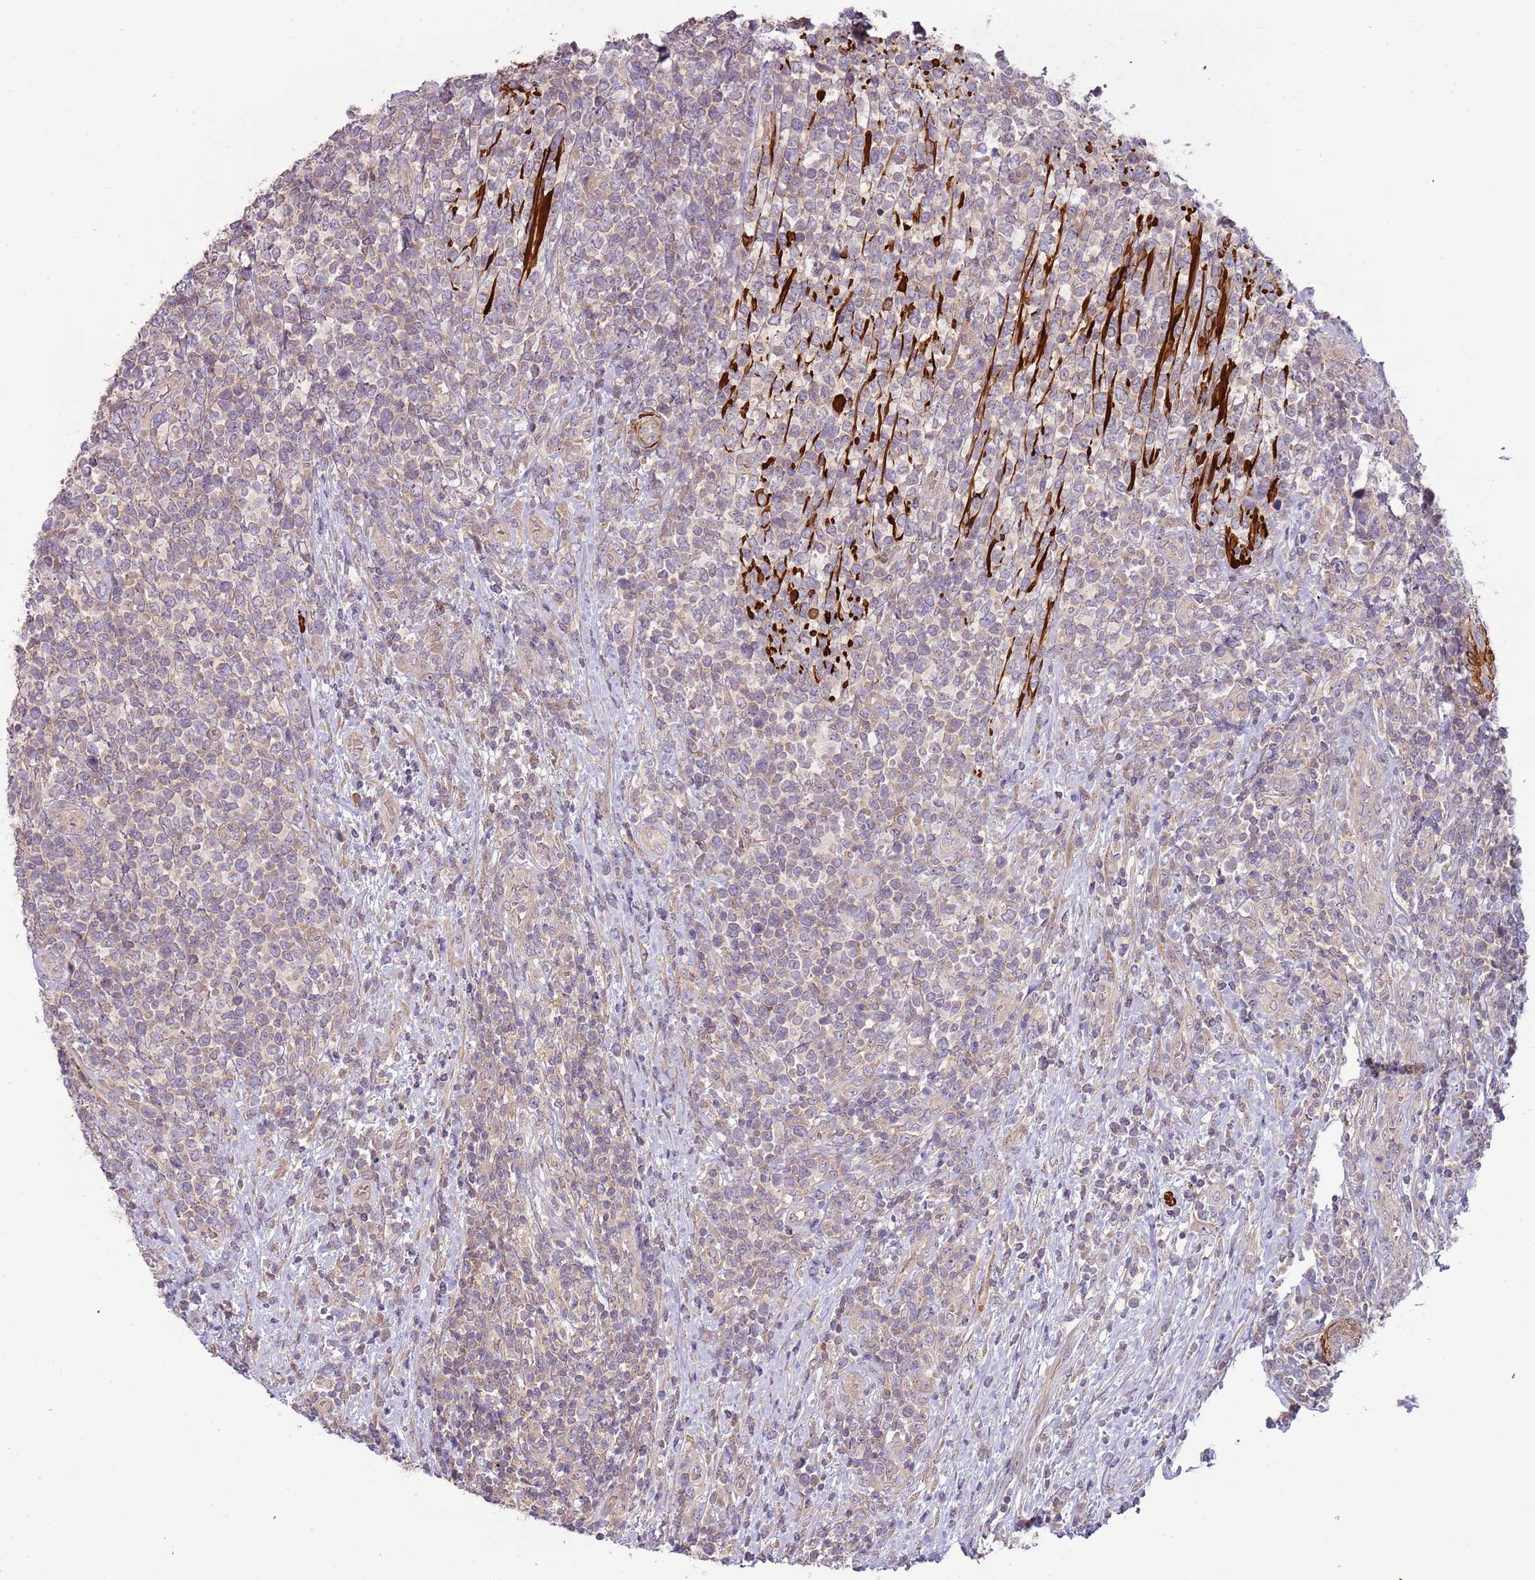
{"staining": {"intensity": "weak", "quantity": "25%-75%", "location": "cytoplasmic/membranous"}, "tissue": "lymphoma", "cell_type": "Tumor cells", "image_type": "cancer", "snomed": [{"axis": "morphology", "description": "Malignant lymphoma, non-Hodgkin's type, High grade"}, {"axis": "topography", "description": "Soft tissue"}], "caption": "The histopathology image reveals staining of high-grade malignant lymphoma, non-Hodgkin's type, revealing weak cytoplasmic/membranous protein positivity (brown color) within tumor cells.", "gene": "RNF128", "patient": {"sex": "female", "age": 56}}